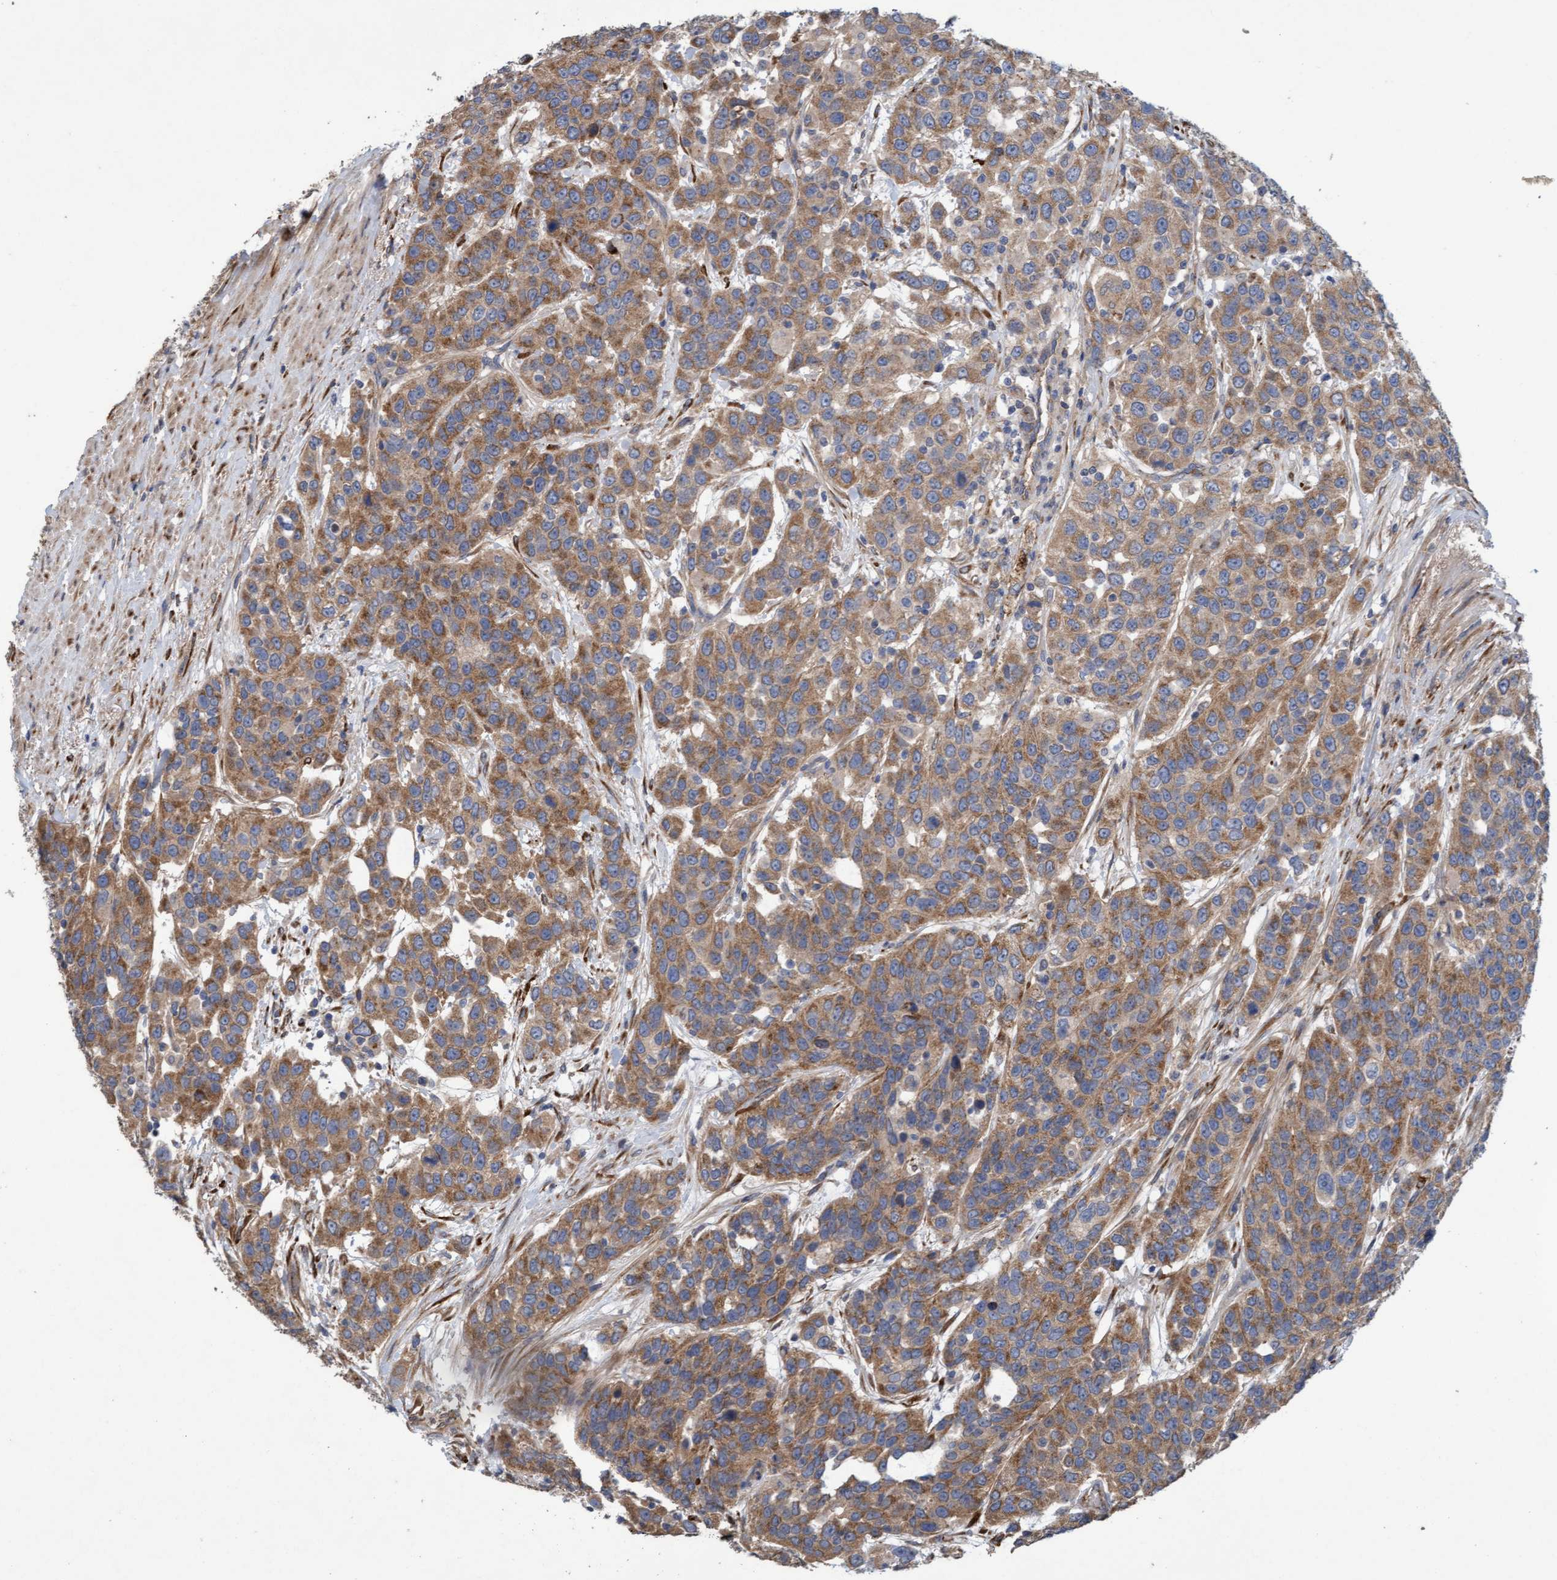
{"staining": {"intensity": "moderate", "quantity": ">75%", "location": "cytoplasmic/membranous"}, "tissue": "urothelial cancer", "cell_type": "Tumor cells", "image_type": "cancer", "snomed": [{"axis": "morphology", "description": "Urothelial carcinoma, High grade"}, {"axis": "topography", "description": "Urinary bladder"}], "caption": "High-power microscopy captured an immunohistochemistry image of high-grade urothelial carcinoma, revealing moderate cytoplasmic/membranous positivity in approximately >75% of tumor cells.", "gene": "DDHD2", "patient": {"sex": "female", "age": 80}}